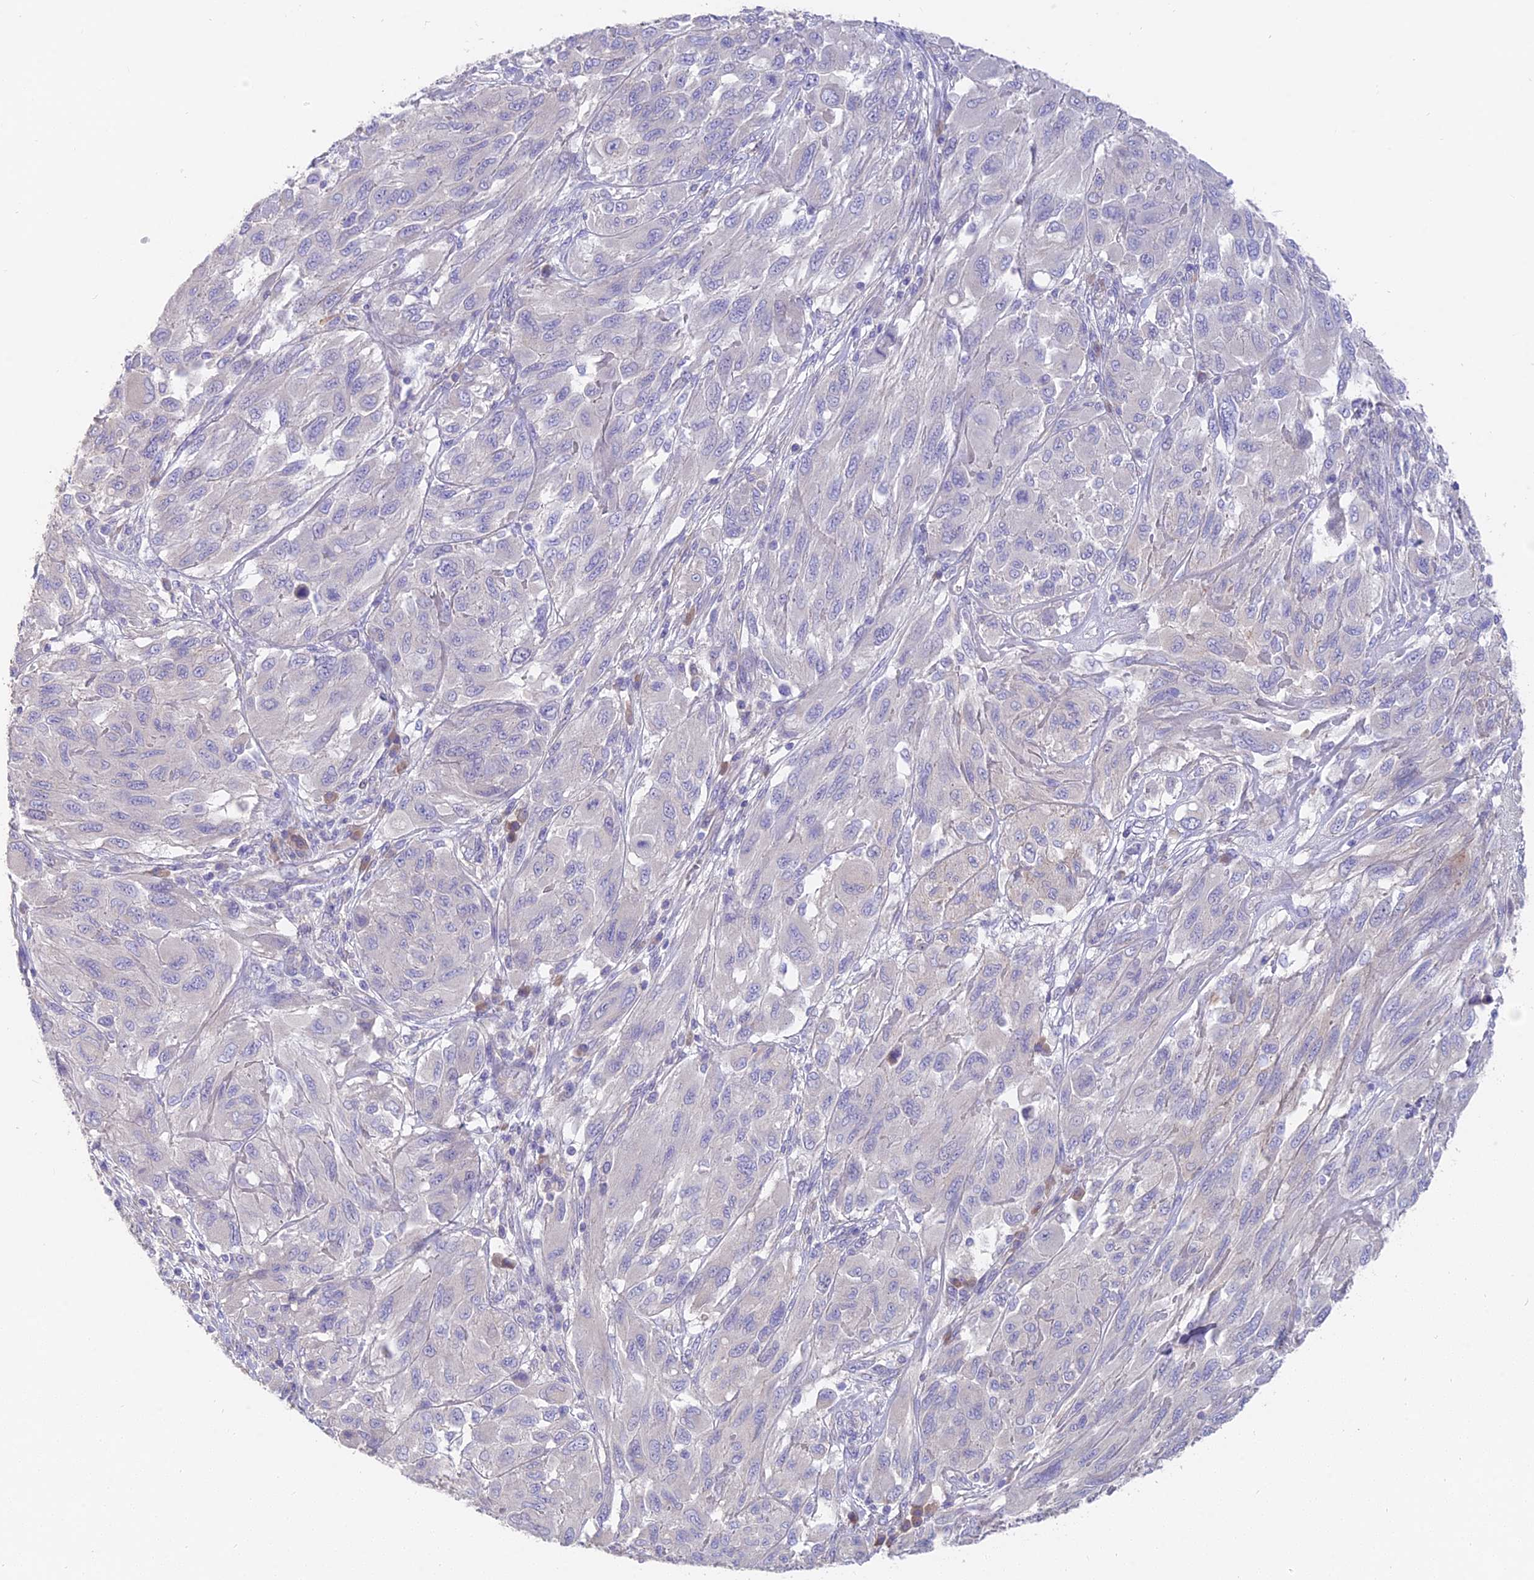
{"staining": {"intensity": "negative", "quantity": "none", "location": "none"}, "tissue": "melanoma", "cell_type": "Tumor cells", "image_type": "cancer", "snomed": [{"axis": "morphology", "description": "Malignant melanoma, NOS"}, {"axis": "topography", "description": "Skin"}], "caption": "DAB immunohistochemical staining of malignant melanoma reveals no significant expression in tumor cells. (IHC, brightfield microscopy, high magnification).", "gene": "FAM168B", "patient": {"sex": "female", "age": 91}}